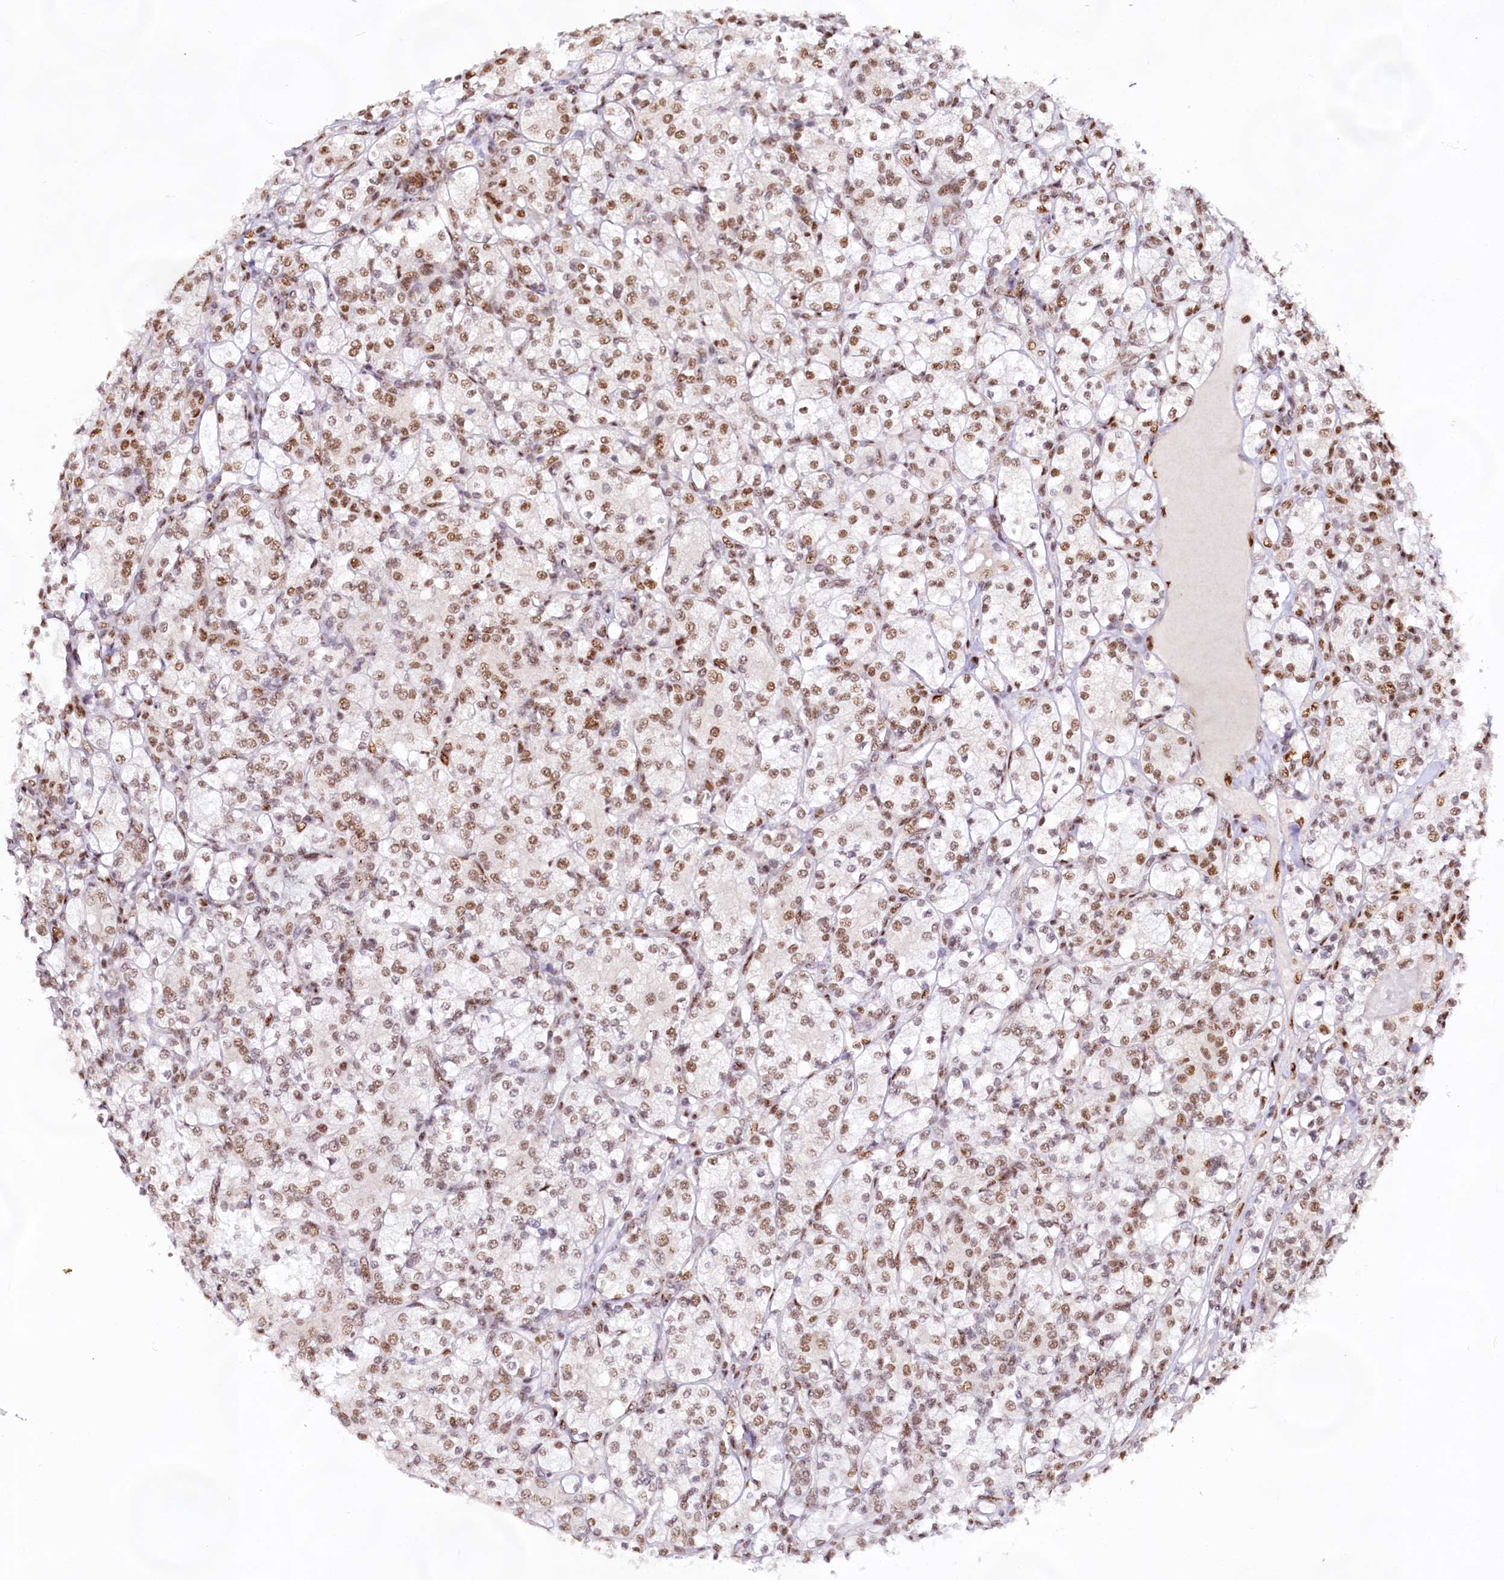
{"staining": {"intensity": "moderate", "quantity": ">75%", "location": "nuclear"}, "tissue": "renal cancer", "cell_type": "Tumor cells", "image_type": "cancer", "snomed": [{"axis": "morphology", "description": "Adenocarcinoma, NOS"}, {"axis": "topography", "description": "Kidney"}], "caption": "Human renal adenocarcinoma stained with a protein marker demonstrates moderate staining in tumor cells.", "gene": "HIRA", "patient": {"sex": "male", "age": 77}}